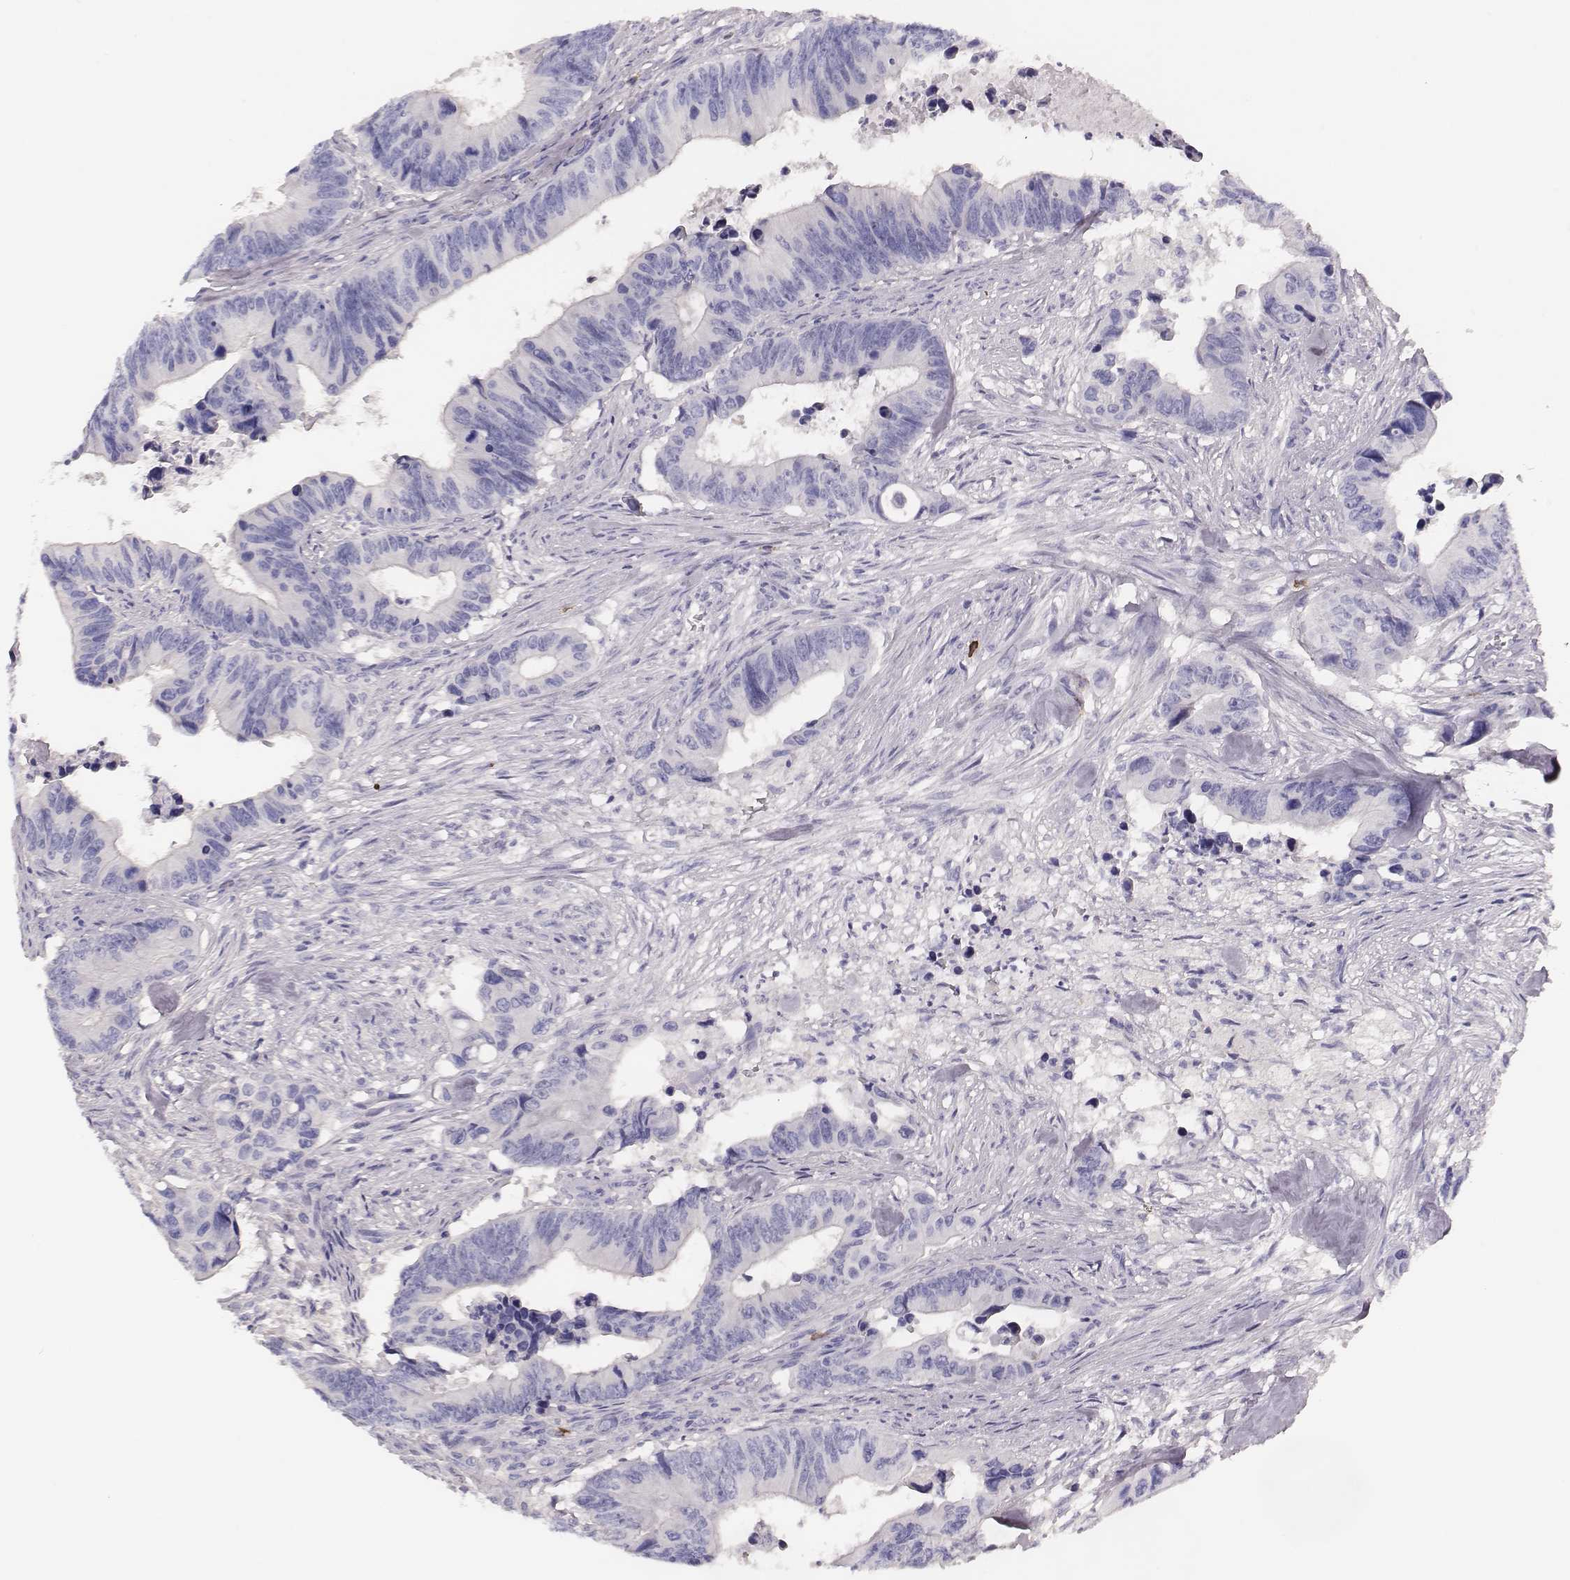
{"staining": {"intensity": "negative", "quantity": "none", "location": "none"}, "tissue": "colorectal cancer", "cell_type": "Tumor cells", "image_type": "cancer", "snomed": [{"axis": "morphology", "description": "Adenocarcinoma, NOS"}, {"axis": "topography", "description": "Colon"}], "caption": "A high-resolution image shows immunohistochemistry staining of colorectal cancer (adenocarcinoma), which exhibits no significant expression in tumor cells.", "gene": "P2RY10", "patient": {"sex": "female", "age": 87}}